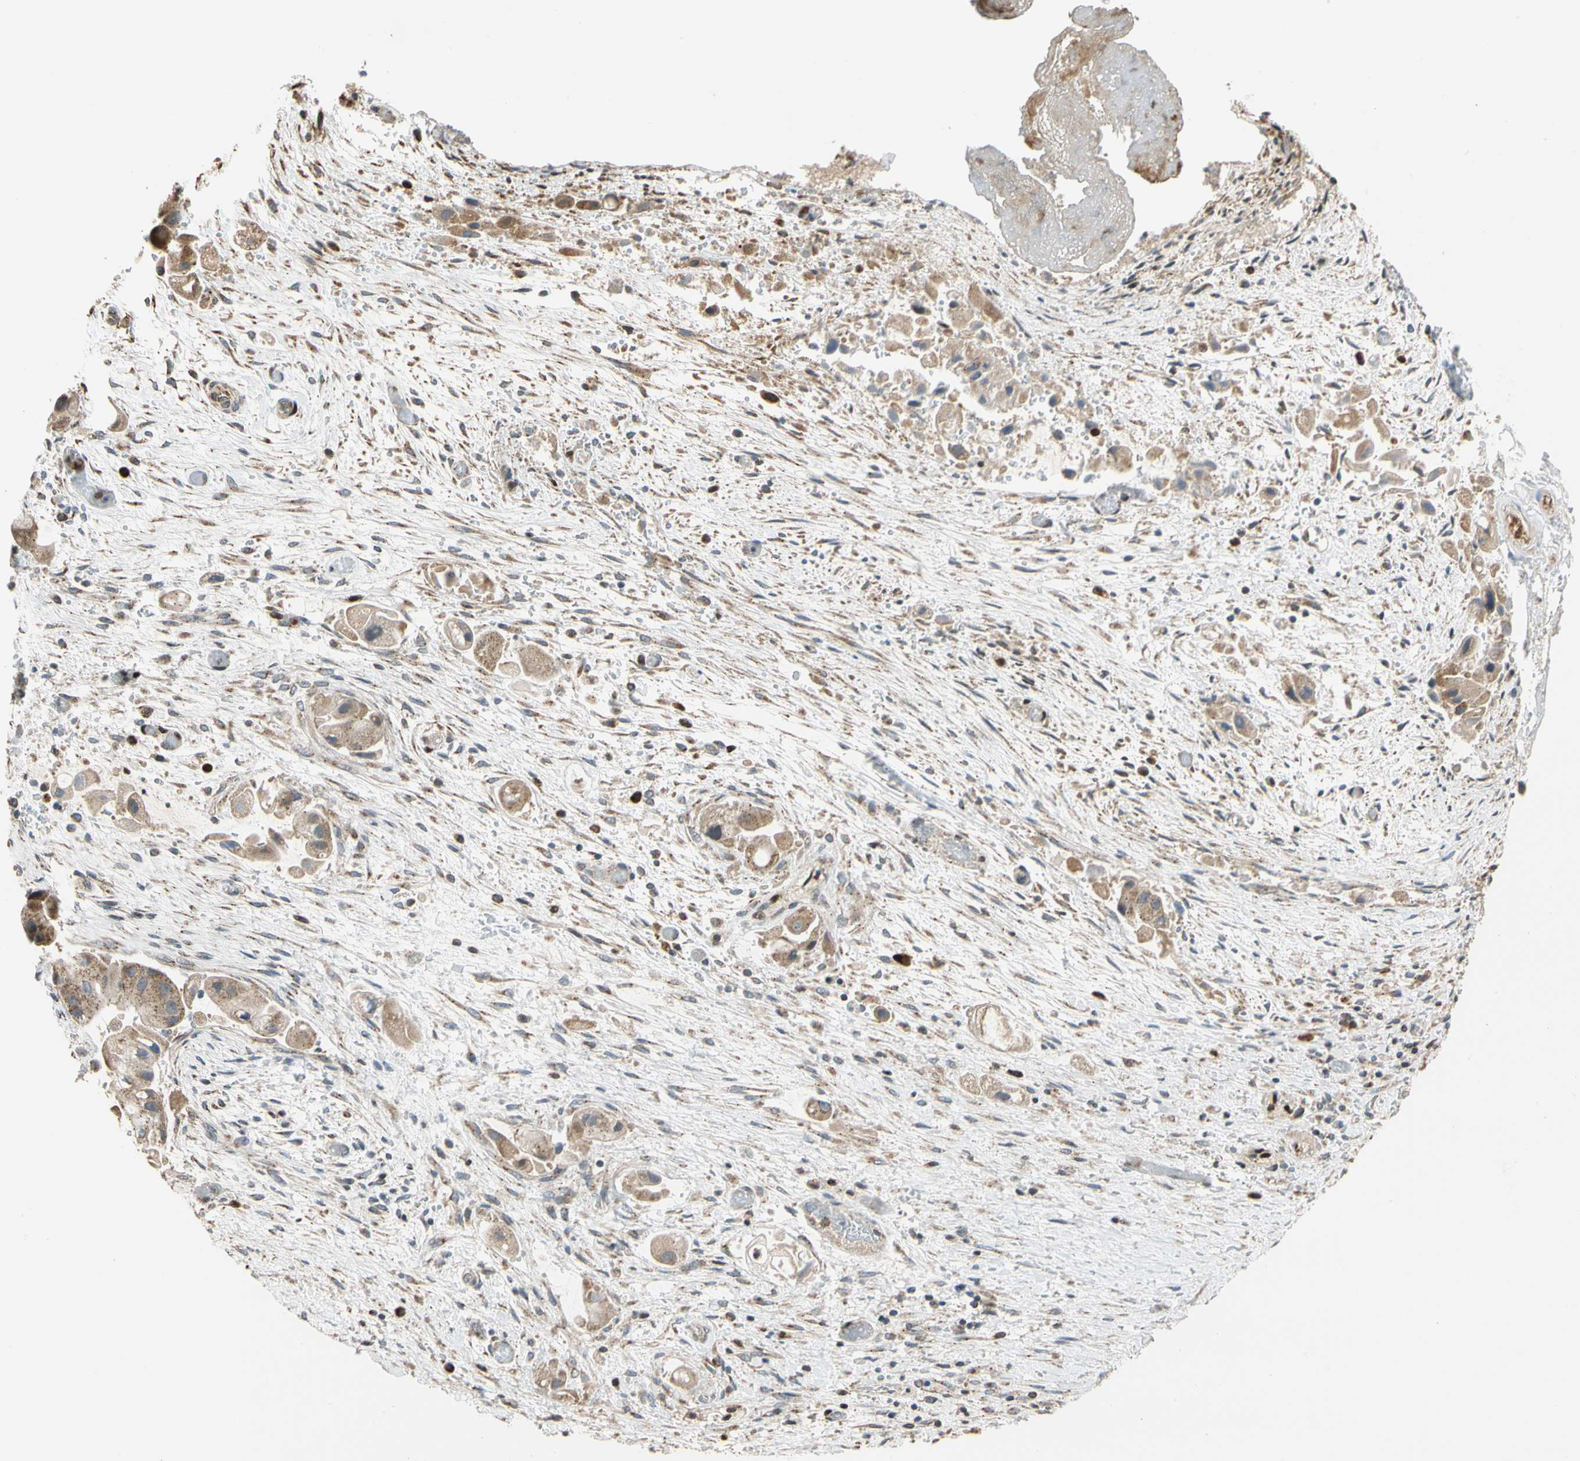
{"staining": {"intensity": "weak", "quantity": ">75%", "location": "cytoplasmic/membranous"}, "tissue": "liver cancer", "cell_type": "Tumor cells", "image_type": "cancer", "snomed": [{"axis": "morphology", "description": "Normal tissue, NOS"}, {"axis": "morphology", "description": "Cholangiocarcinoma"}, {"axis": "topography", "description": "Liver"}, {"axis": "topography", "description": "Peripheral nerve tissue"}], "caption": "Protein staining exhibits weak cytoplasmic/membranous staining in approximately >75% of tumor cells in liver cancer (cholangiocarcinoma).", "gene": "IP6K2", "patient": {"sex": "male", "age": 50}}